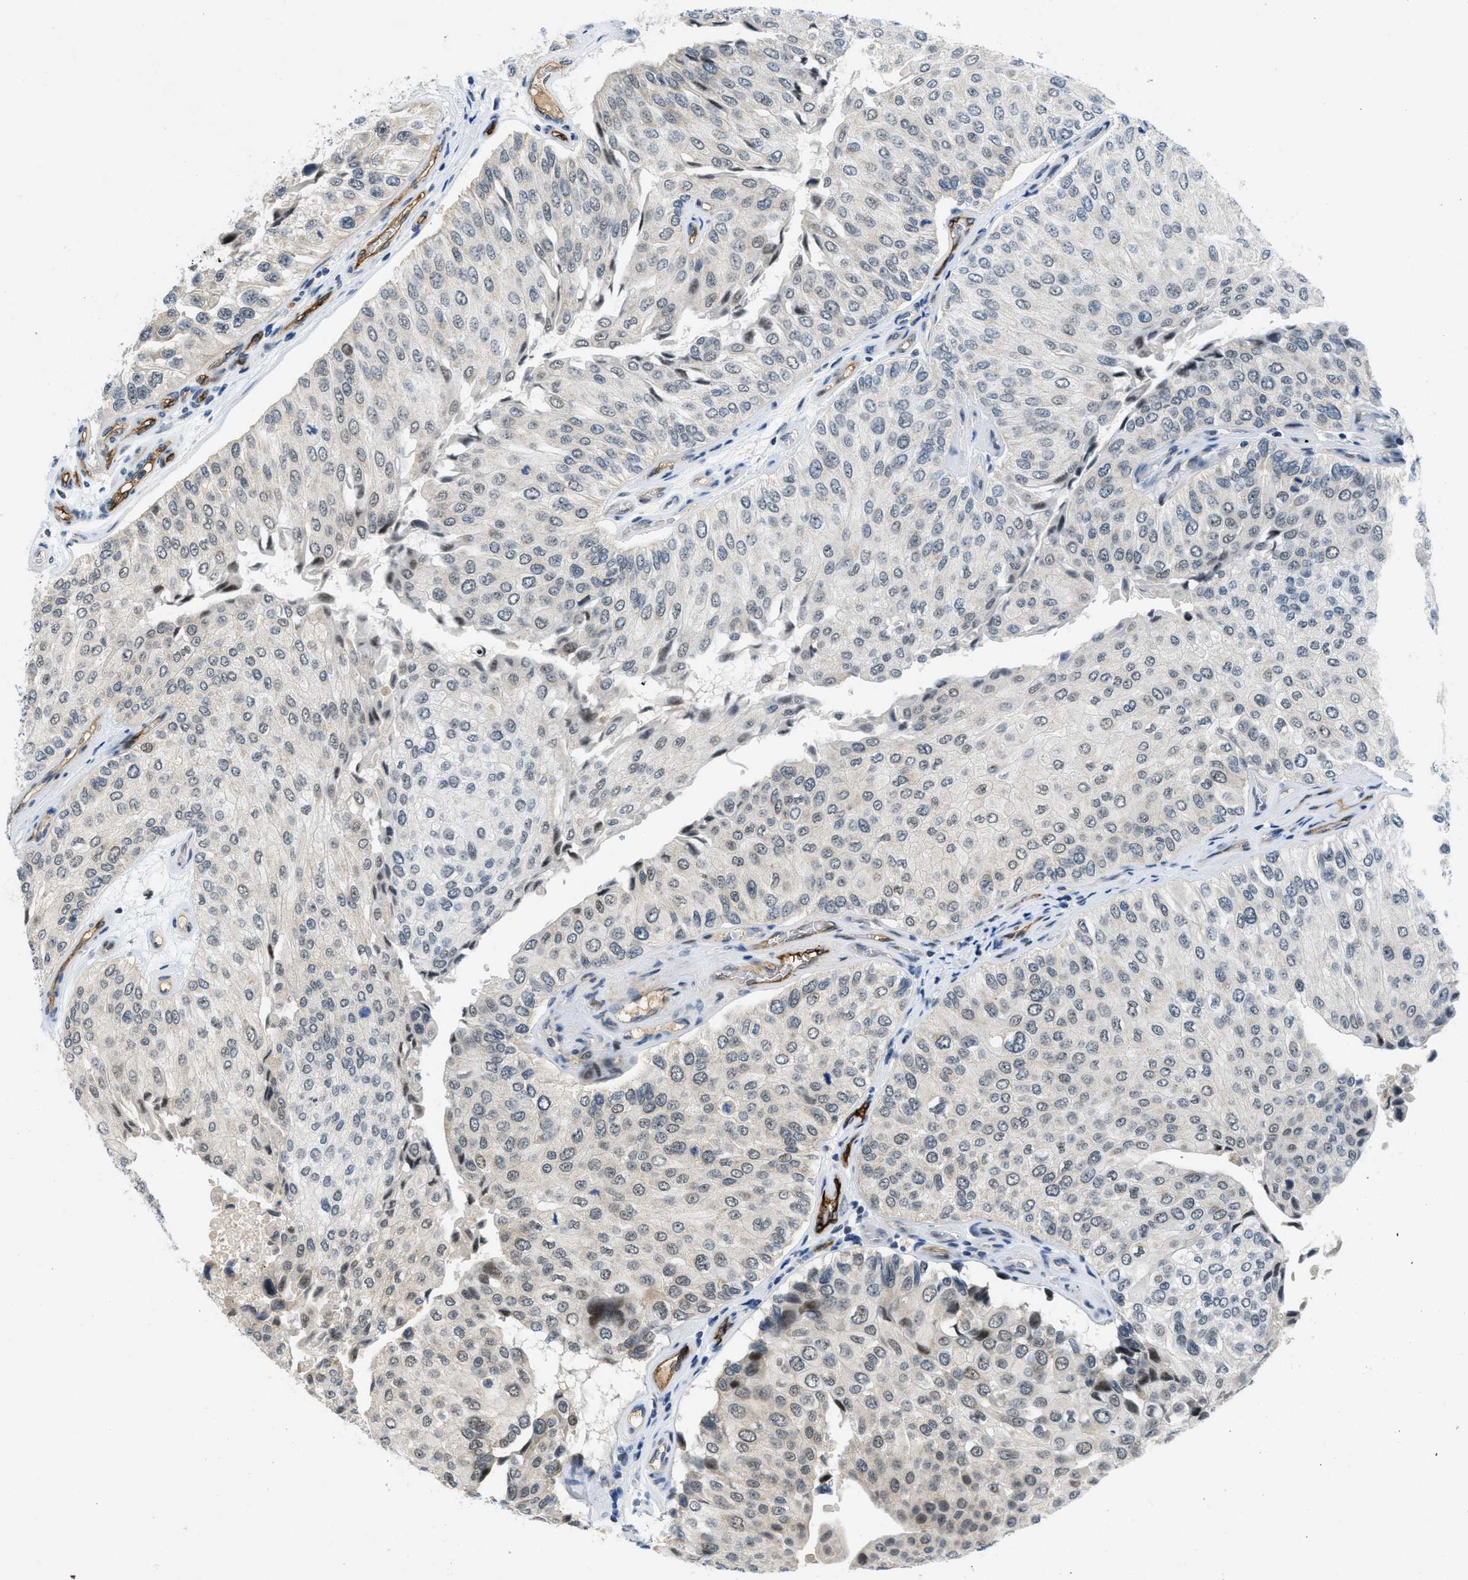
{"staining": {"intensity": "negative", "quantity": "none", "location": "none"}, "tissue": "urothelial cancer", "cell_type": "Tumor cells", "image_type": "cancer", "snomed": [{"axis": "morphology", "description": "Urothelial carcinoma, High grade"}, {"axis": "topography", "description": "Kidney"}, {"axis": "topography", "description": "Urinary bladder"}], "caption": "This is a micrograph of IHC staining of high-grade urothelial carcinoma, which shows no positivity in tumor cells.", "gene": "SLCO2A1", "patient": {"sex": "male", "age": 77}}